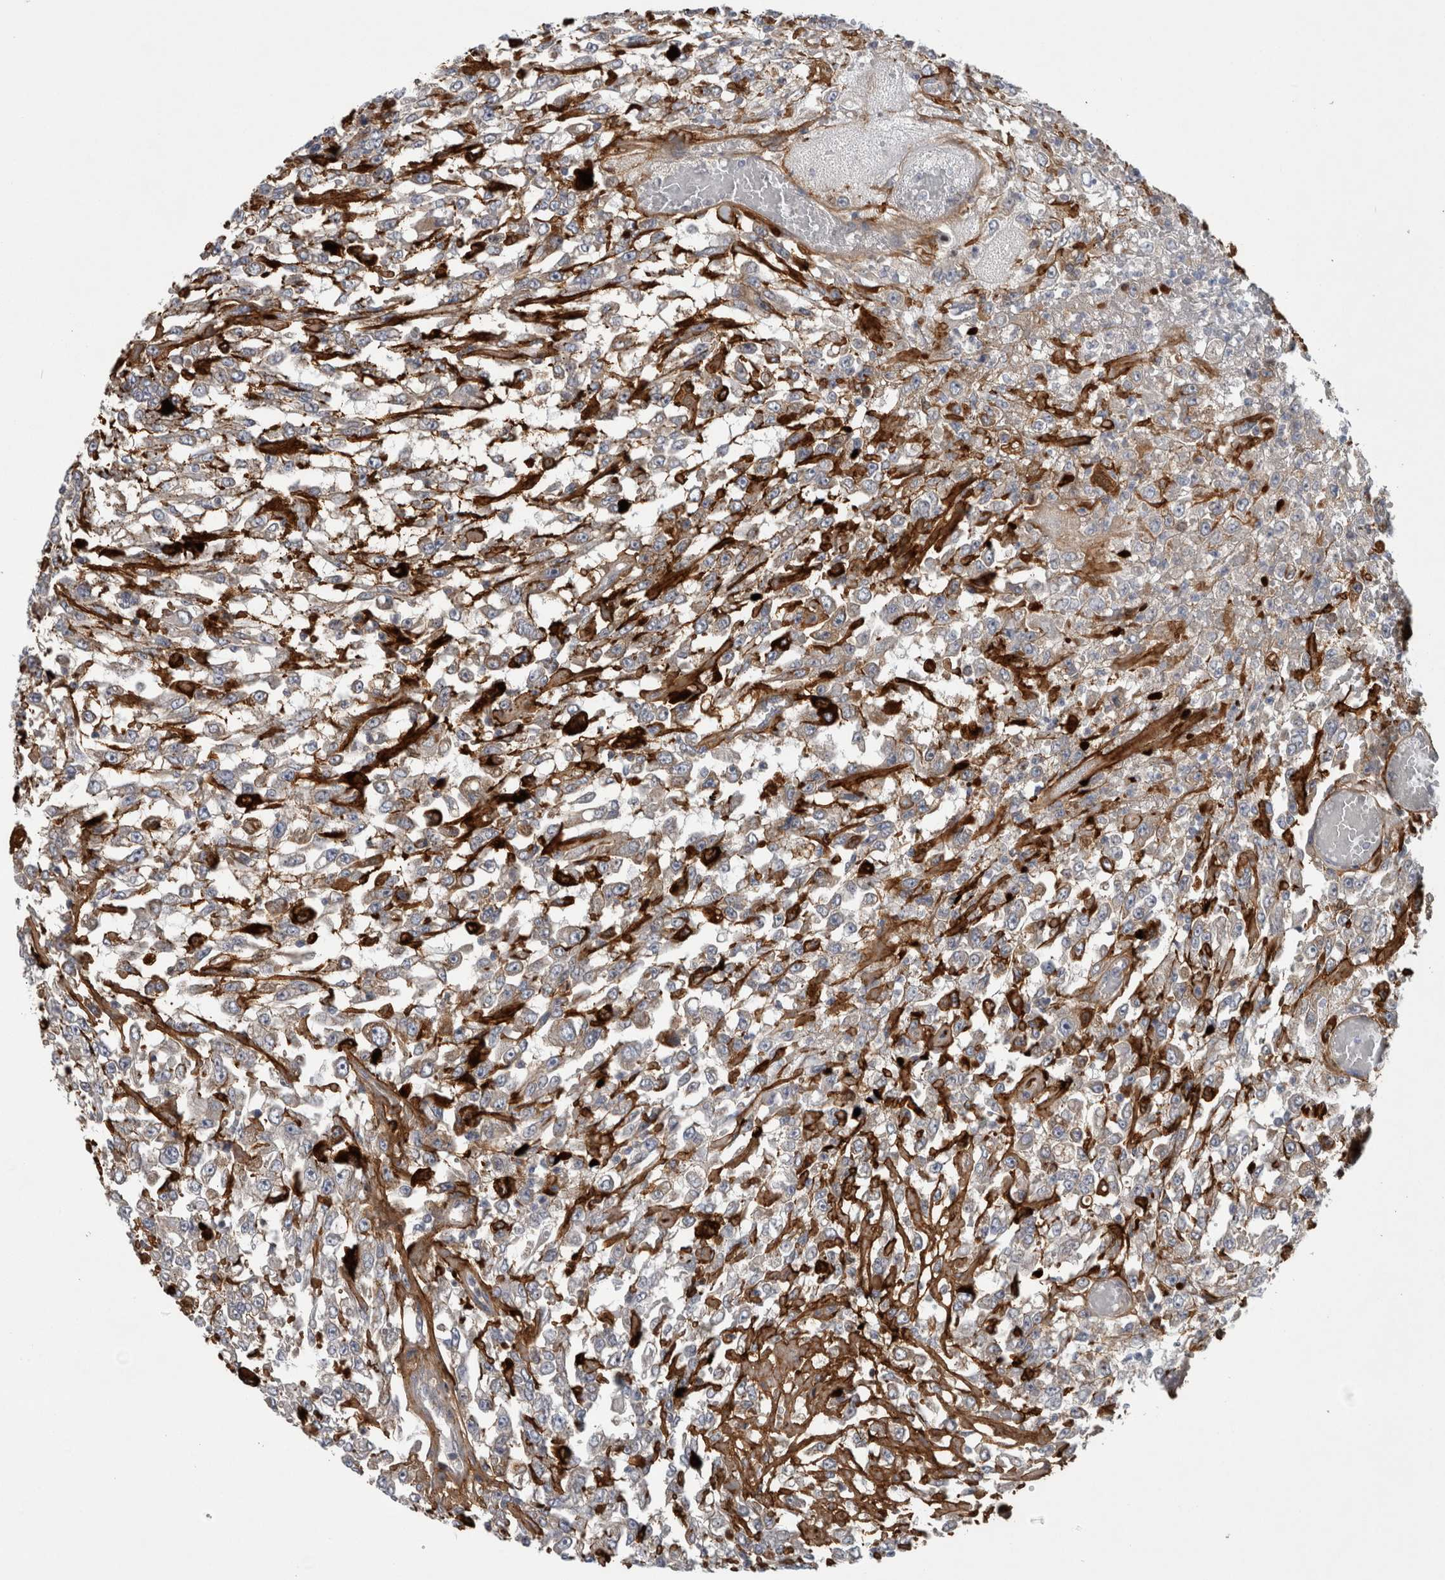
{"staining": {"intensity": "negative", "quantity": "none", "location": "none"}, "tissue": "urothelial cancer", "cell_type": "Tumor cells", "image_type": "cancer", "snomed": [{"axis": "morphology", "description": "Urothelial carcinoma, High grade"}, {"axis": "topography", "description": "Urinary bladder"}], "caption": "An image of human high-grade urothelial carcinoma is negative for staining in tumor cells.", "gene": "ATXN2", "patient": {"sex": "male", "age": 46}}